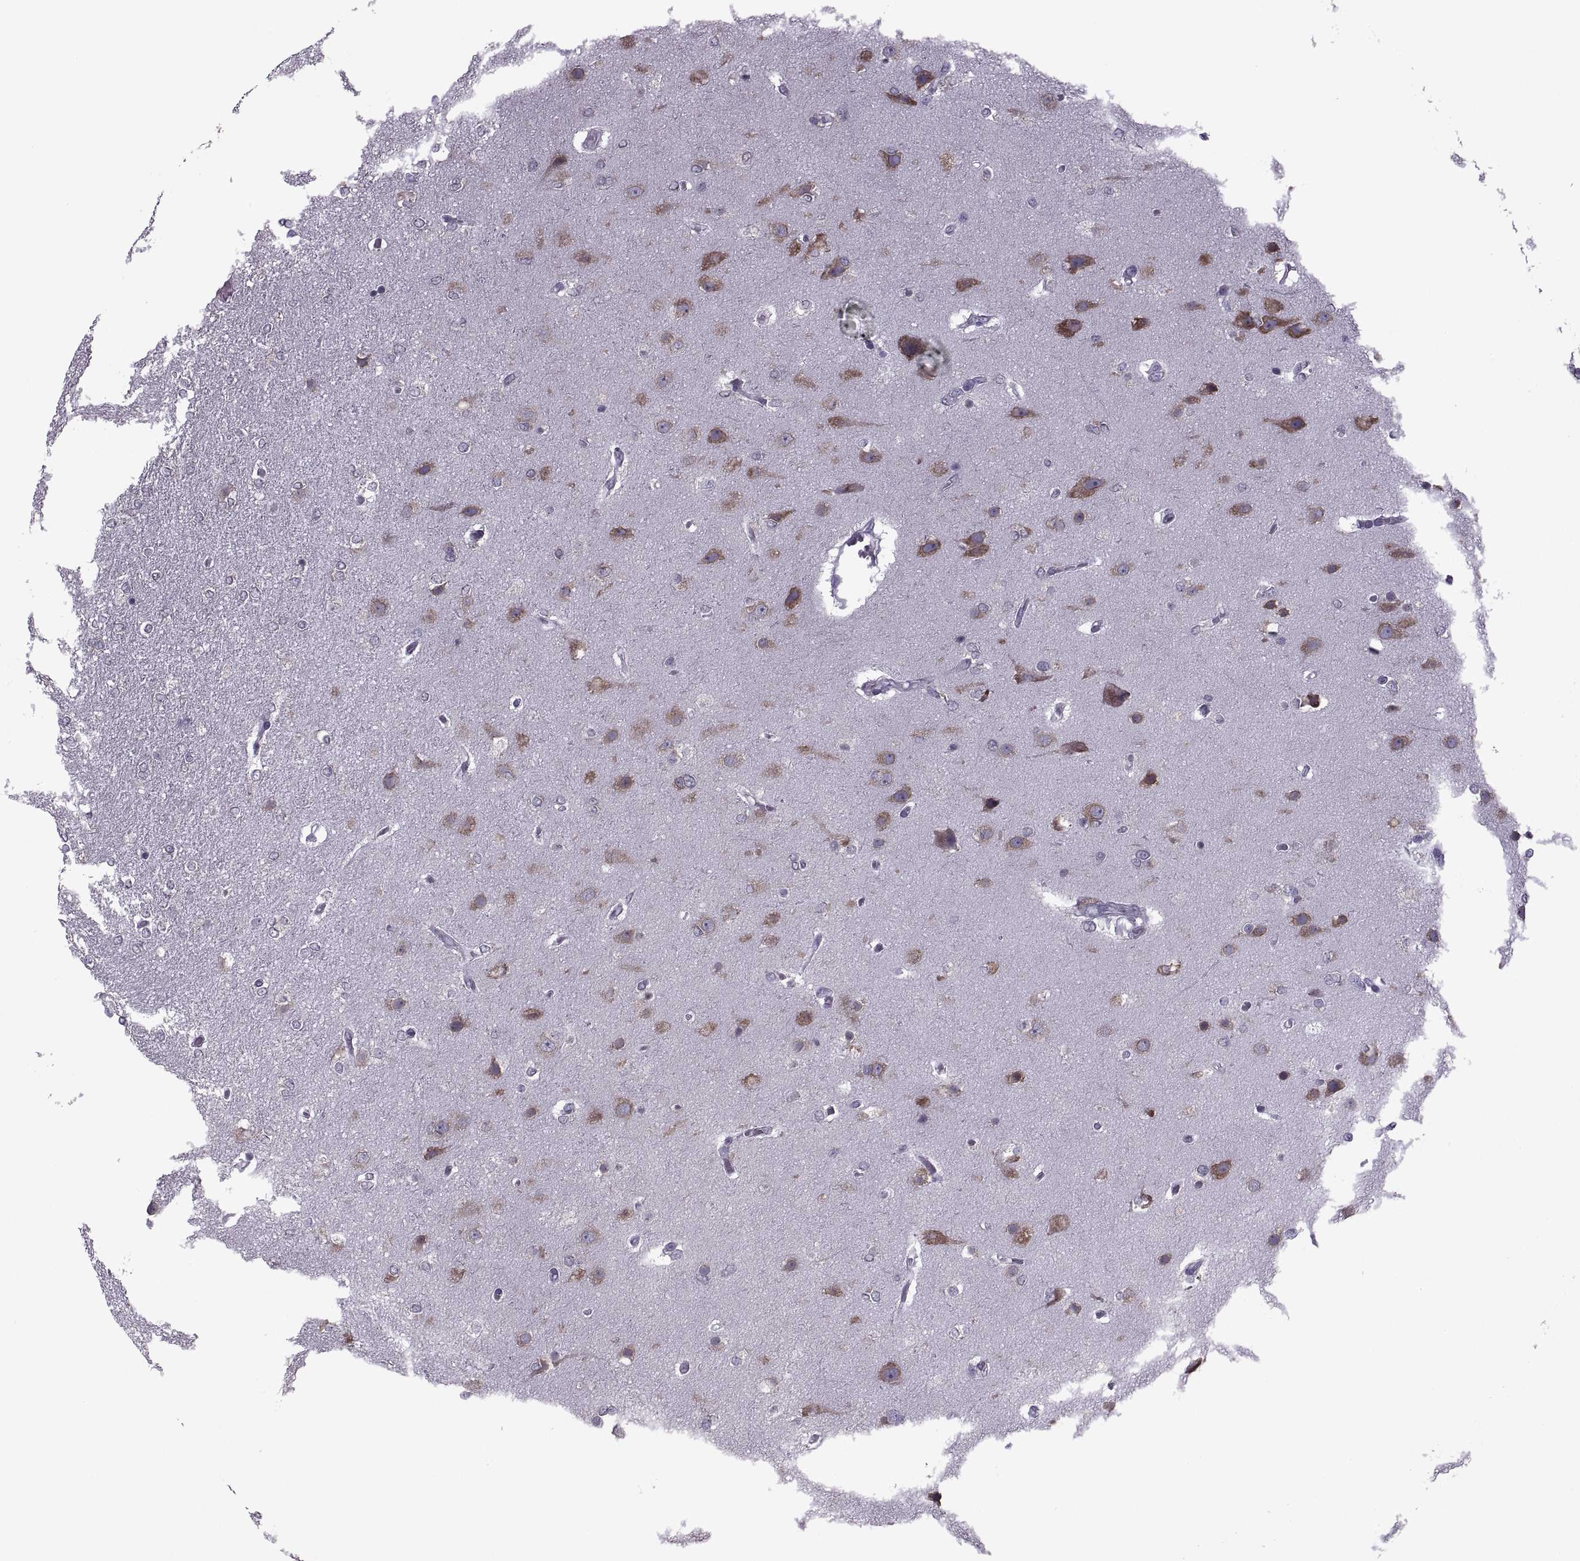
{"staining": {"intensity": "negative", "quantity": "none", "location": "none"}, "tissue": "glioma", "cell_type": "Tumor cells", "image_type": "cancer", "snomed": [{"axis": "morphology", "description": "Glioma, malignant, High grade"}, {"axis": "topography", "description": "Brain"}], "caption": "Immunohistochemistry (IHC) of high-grade glioma (malignant) displays no expression in tumor cells.", "gene": "PABPC1", "patient": {"sex": "female", "age": 61}}